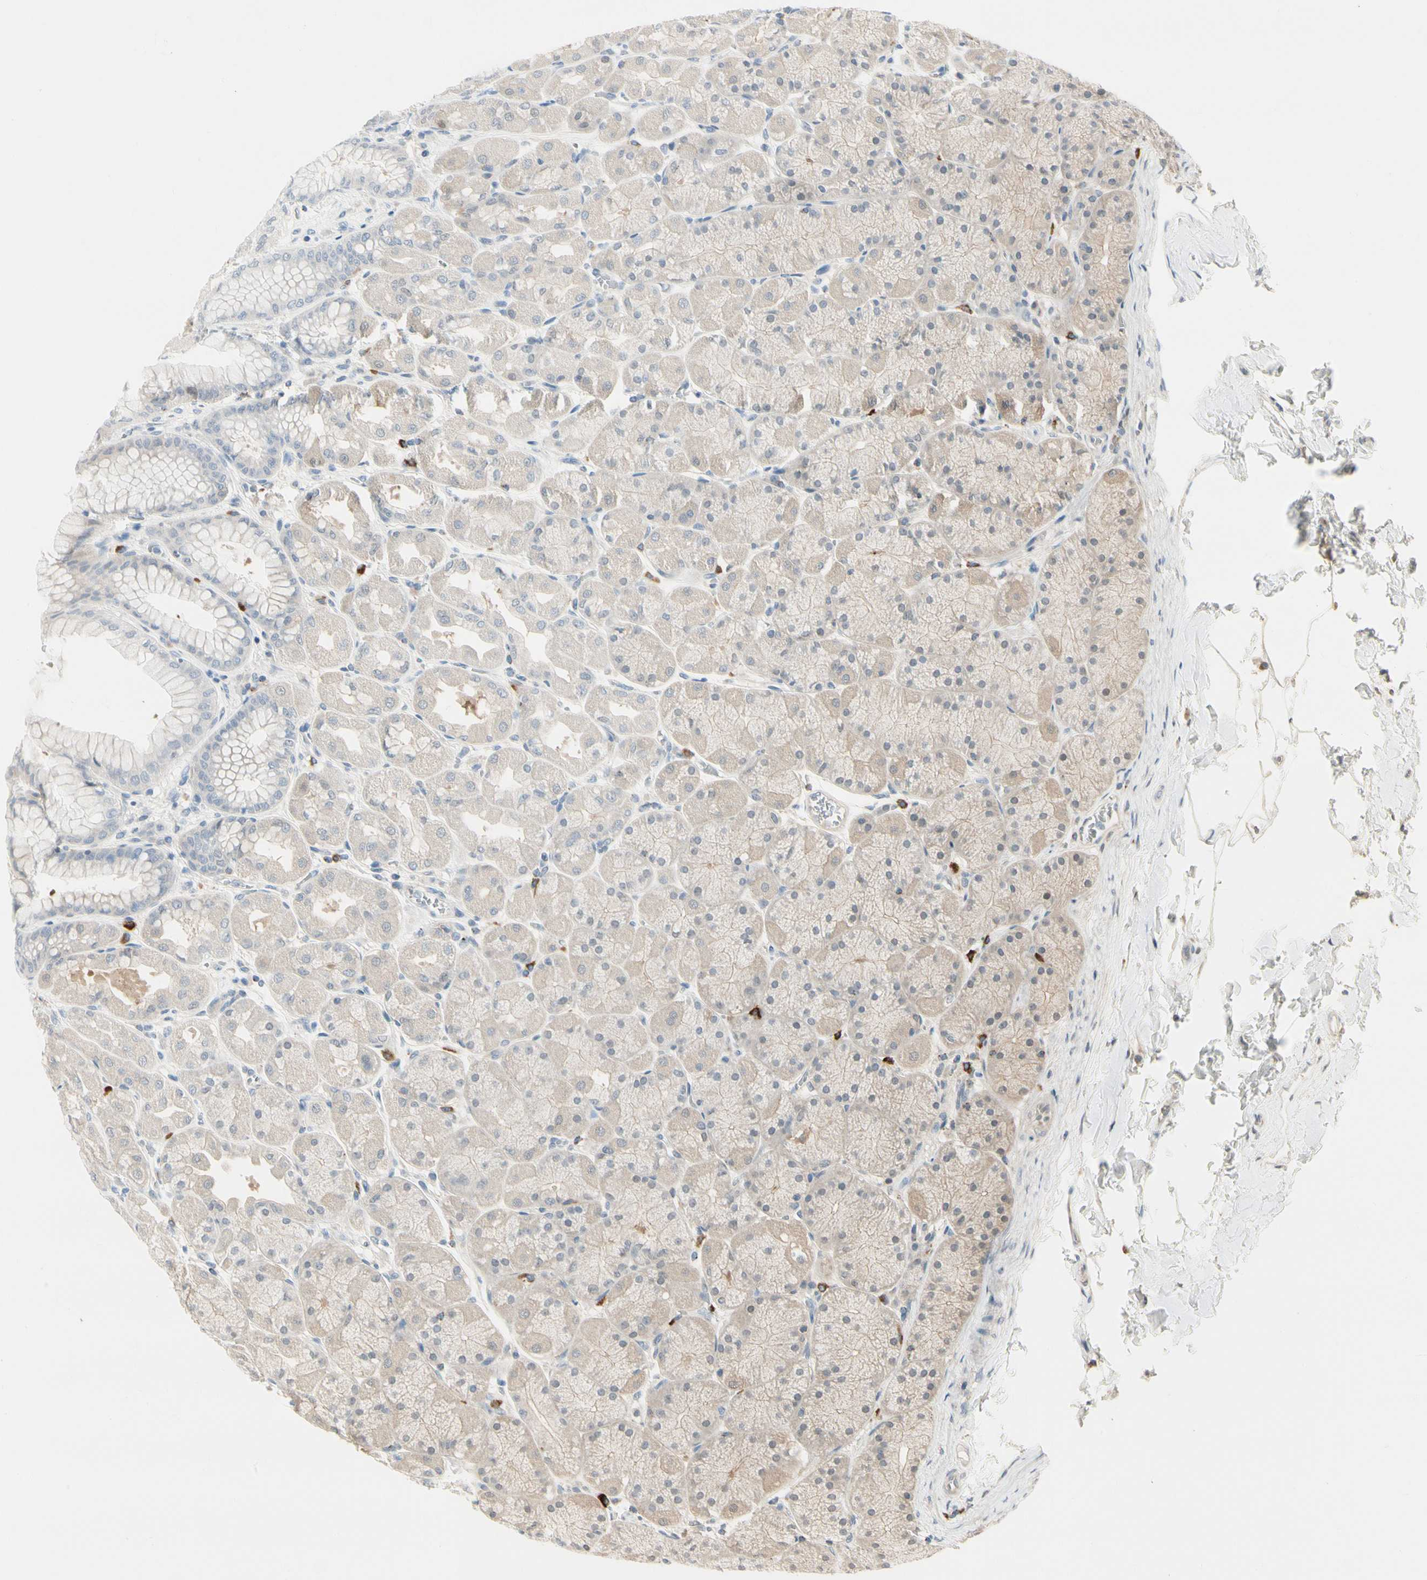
{"staining": {"intensity": "weak", "quantity": "25%-75%", "location": "cytoplasmic/membranous"}, "tissue": "stomach", "cell_type": "Glandular cells", "image_type": "normal", "snomed": [{"axis": "morphology", "description": "Normal tissue, NOS"}, {"axis": "topography", "description": "Stomach, upper"}], "caption": "Normal stomach demonstrates weak cytoplasmic/membranous expression in approximately 25%-75% of glandular cells, visualized by immunohistochemistry.", "gene": "EVC", "patient": {"sex": "female", "age": 56}}